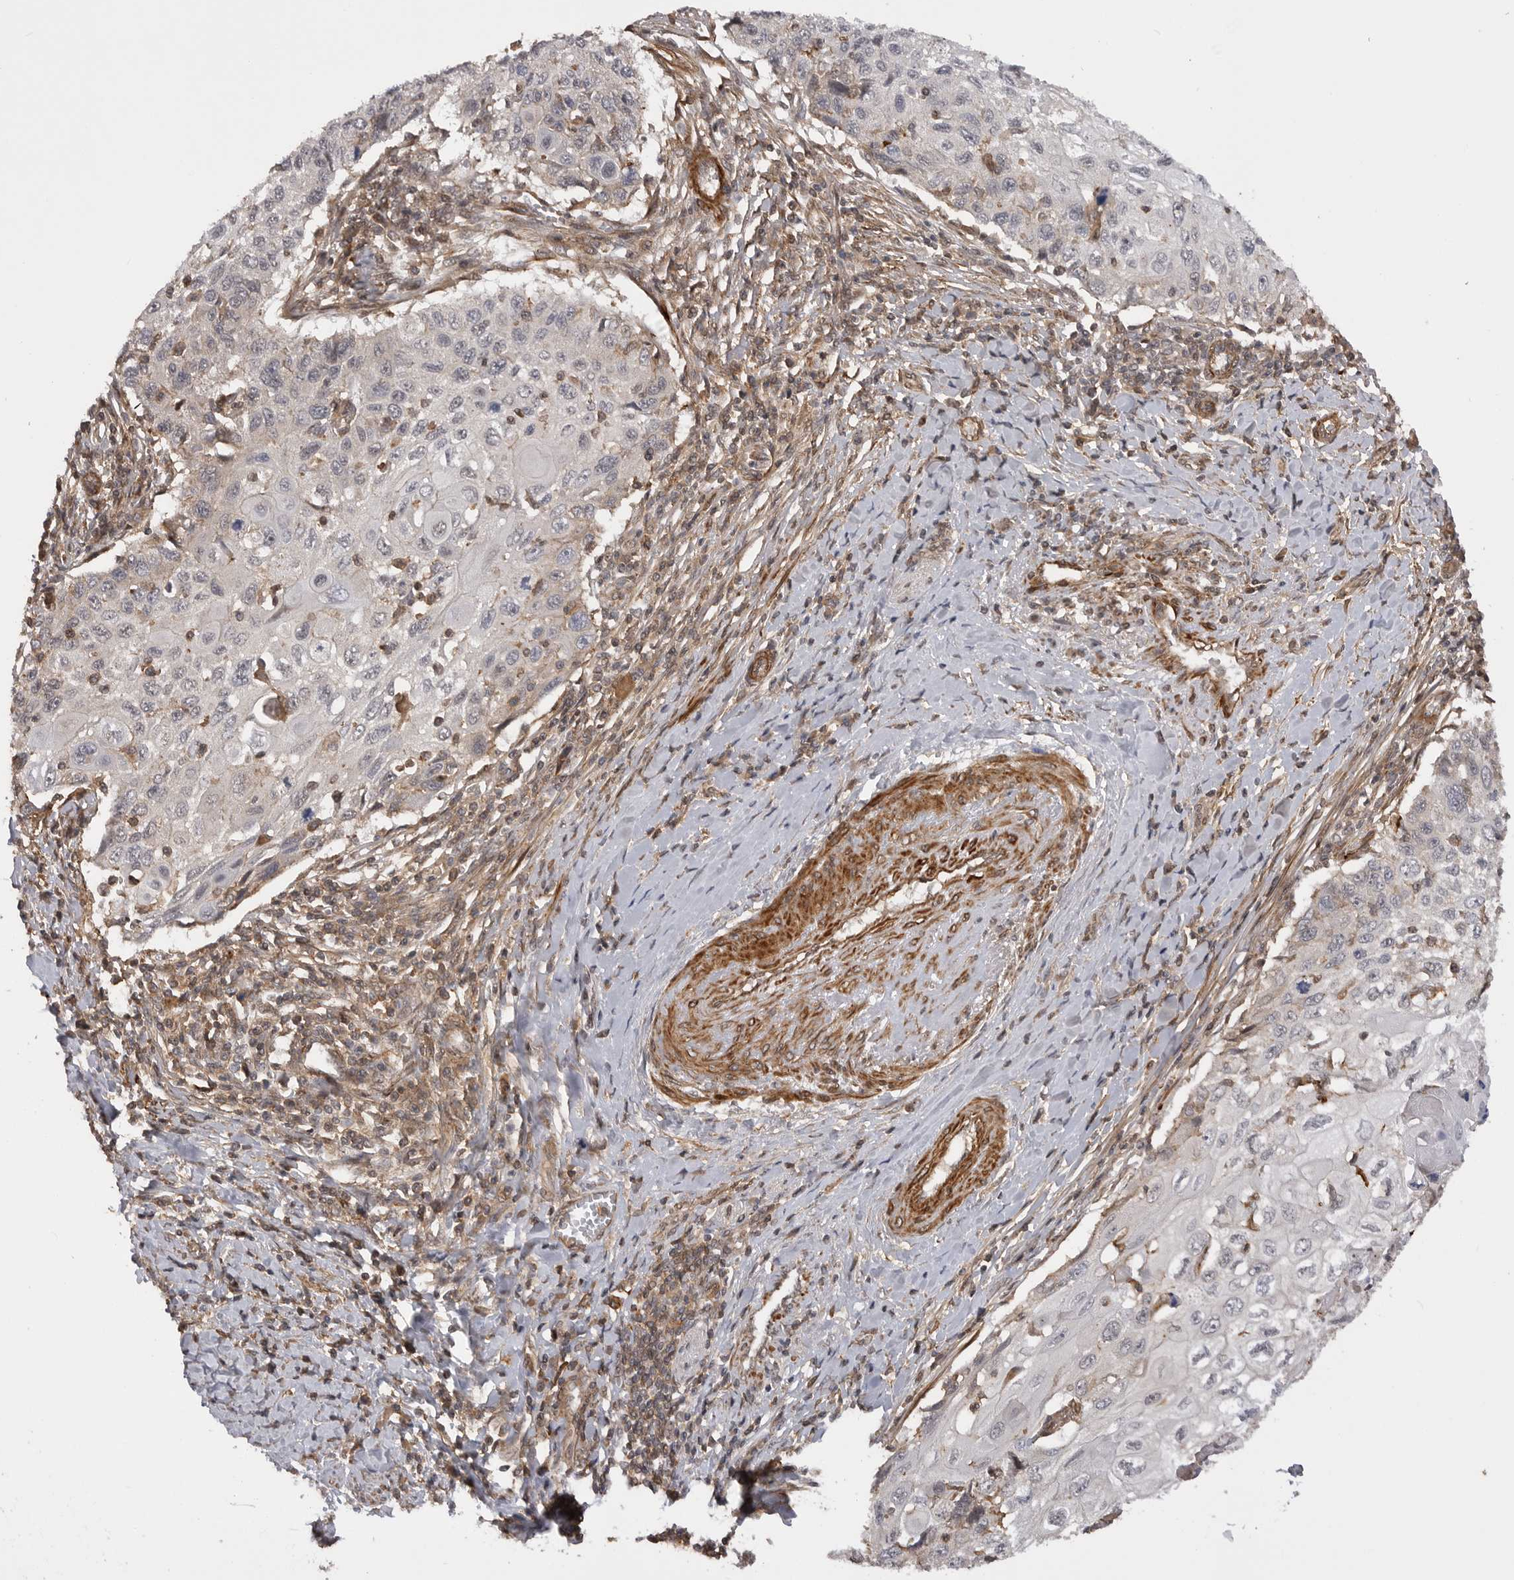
{"staining": {"intensity": "negative", "quantity": "none", "location": "none"}, "tissue": "cervical cancer", "cell_type": "Tumor cells", "image_type": "cancer", "snomed": [{"axis": "morphology", "description": "Squamous cell carcinoma, NOS"}, {"axis": "topography", "description": "Cervix"}], "caption": "Squamous cell carcinoma (cervical) was stained to show a protein in brown. There is no significant expression in tumor cells.", "gene": "TRIM56", "patient": {"sex": "female", "age": 70}}